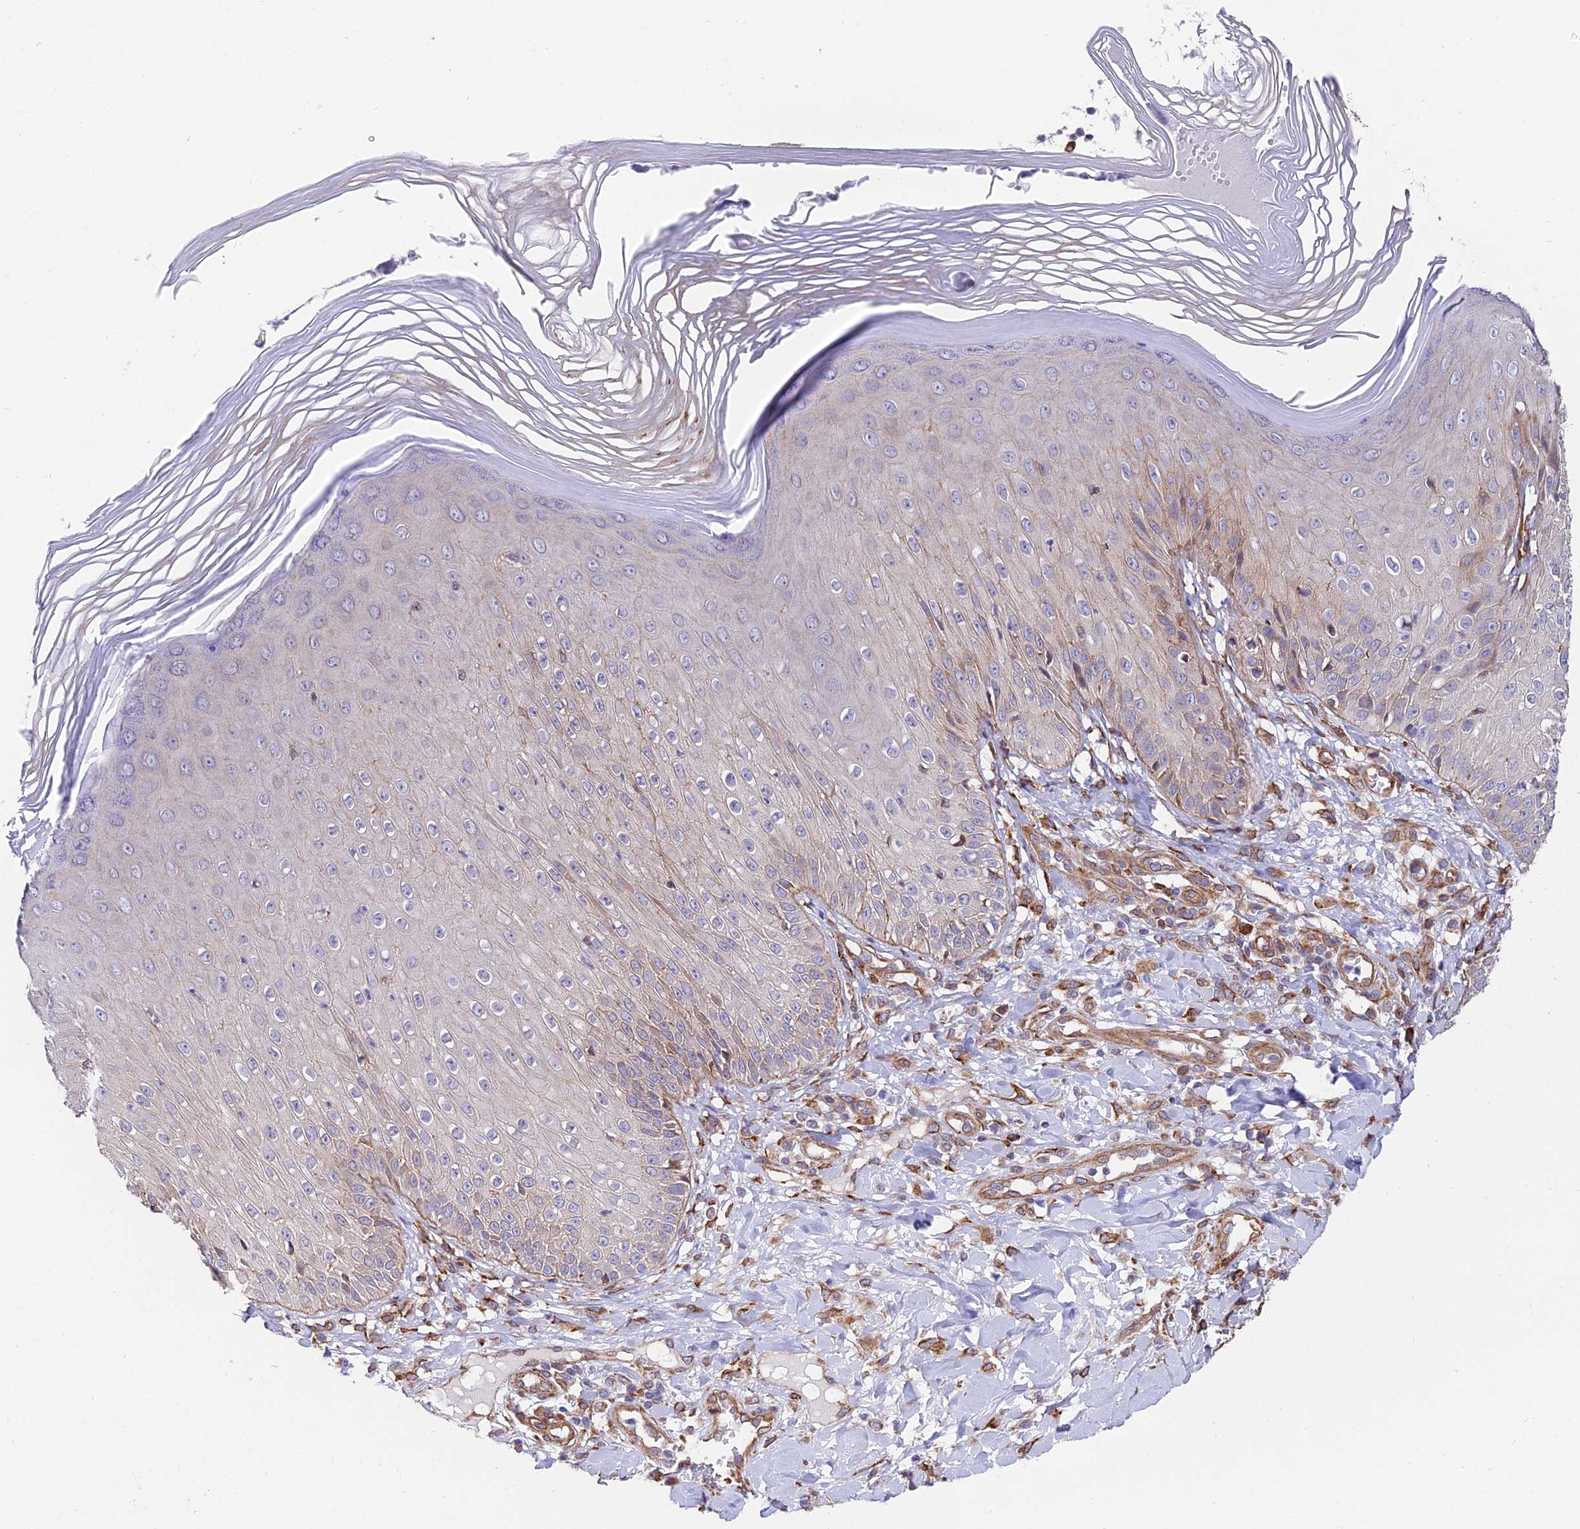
{"staining": {"intensity": "moderate", "quantity": "<25%", "location": "cytoplasmic/membranous"}, "tissue": "skin", "cell_type": "Epidermal cells", "image_type": "normal", "snomed": [{"axis": "morphology", "description": "Normal tissue, NOS"}, {"axis": "morphology", "description": "Inflammation, NOS"}, {"axis": "topography", "description": "Soft tissue"}, {"axis": "topography", "description": "Anal"}], "caption": "Epidermal cells show low levels of moderate cytoplasmic/membranous positivity in about <25% of cells in benign skin.", "gene": "EXOC3L4", "patient": {"sex": "female", "age": 15}}